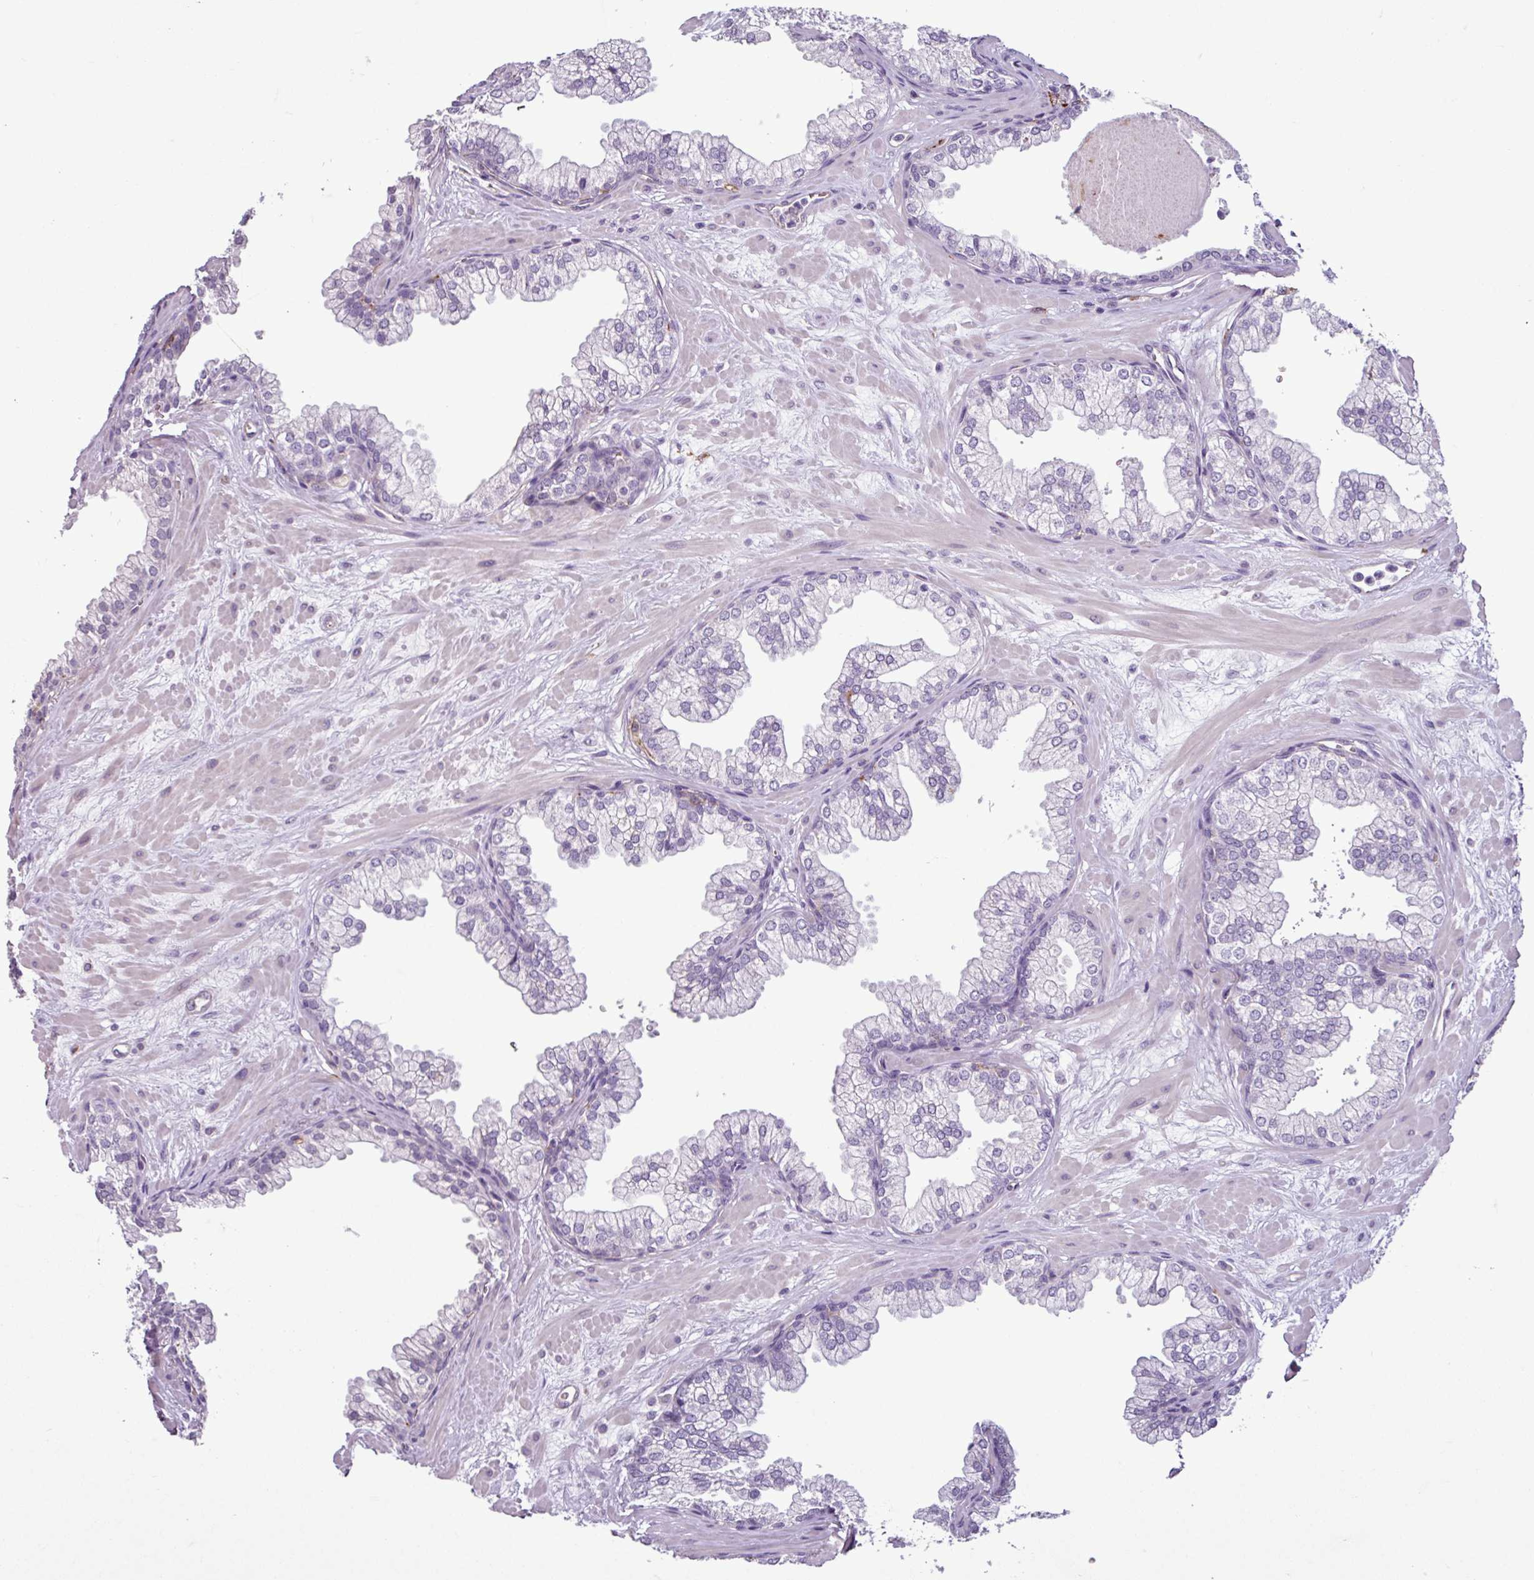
{"staining": {"intensity": "negative", "quantity": "none", "location": "none"}, "tissue": "prostate", "cell_type": "Glandular cells", "image_type": "normal", "snomed": [{"axis": "morphology", "description": "Normal tissue, NOS"}, {"axis": "topography", "description": "Prostate"}, {"axis": "topography", "description": "Peripheral nerve tissue"}], "caption": "High magnification brightfield microscopy of normal prostate stained with DAB (3,3'-diaminobenzidine) (brown) and counterstained with hematoxylin (blue): glandular cells show no significant positivity. Nuclei are stained in blue.", "gene": "C9orf24", "patient": {"sex": "male", "age": 61}}